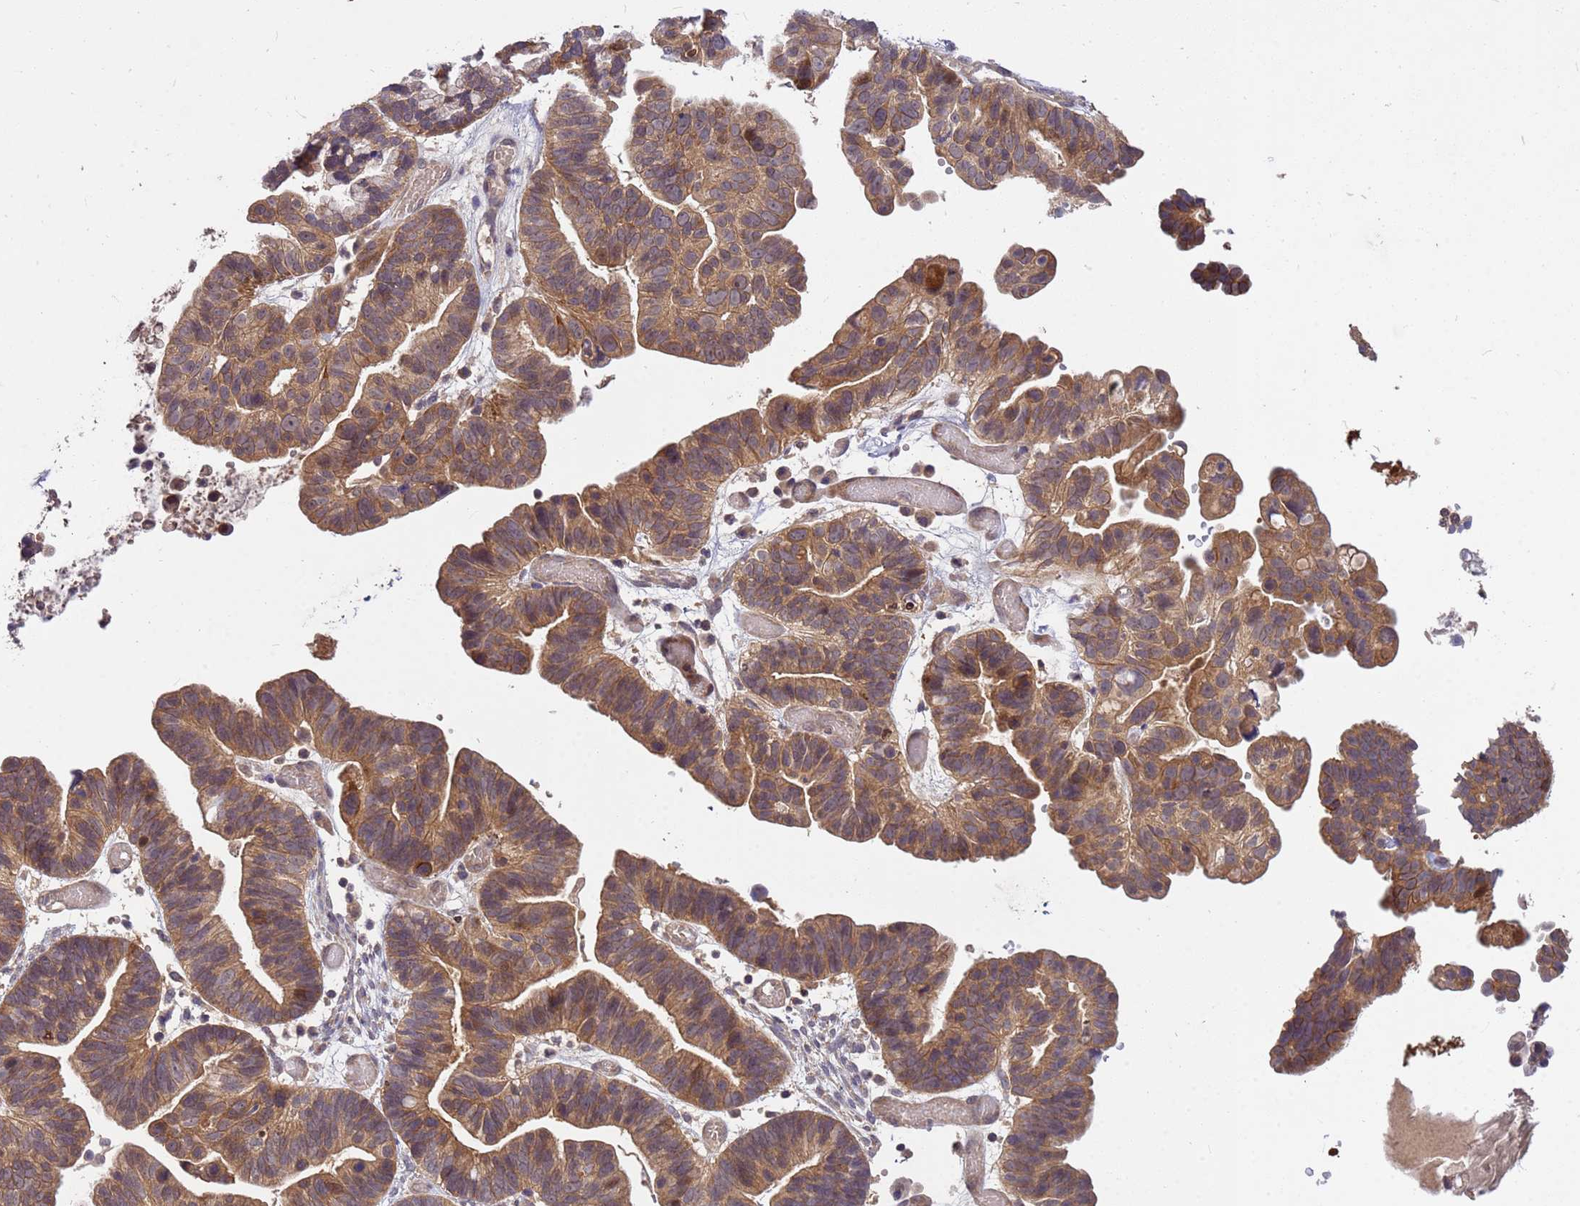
{"staining": {"intensity": "moderate", "quantity": ">75%", "location": "cytoplasmic/membranous"}, "tissue": "ovarian cancer", "cell_type": "Tumor cells", "image_type": "cancer", "snomed": [{"axis": "morphology", "description": "Cystadenocarcinoma, serous, NOS"}, {"axis": "topography", "description": "Ovary"}], "caption": "Immunohistochemistry image of human serous cystadenocarcinoma (ovarian) stained for a protein (brown), which exhibits medium levels of moderate cytoplasmic/membranous expression in about >75% of tumor cells.", "gene": "PPP2CB", "patient": {"sex": "female", "age": 56}}